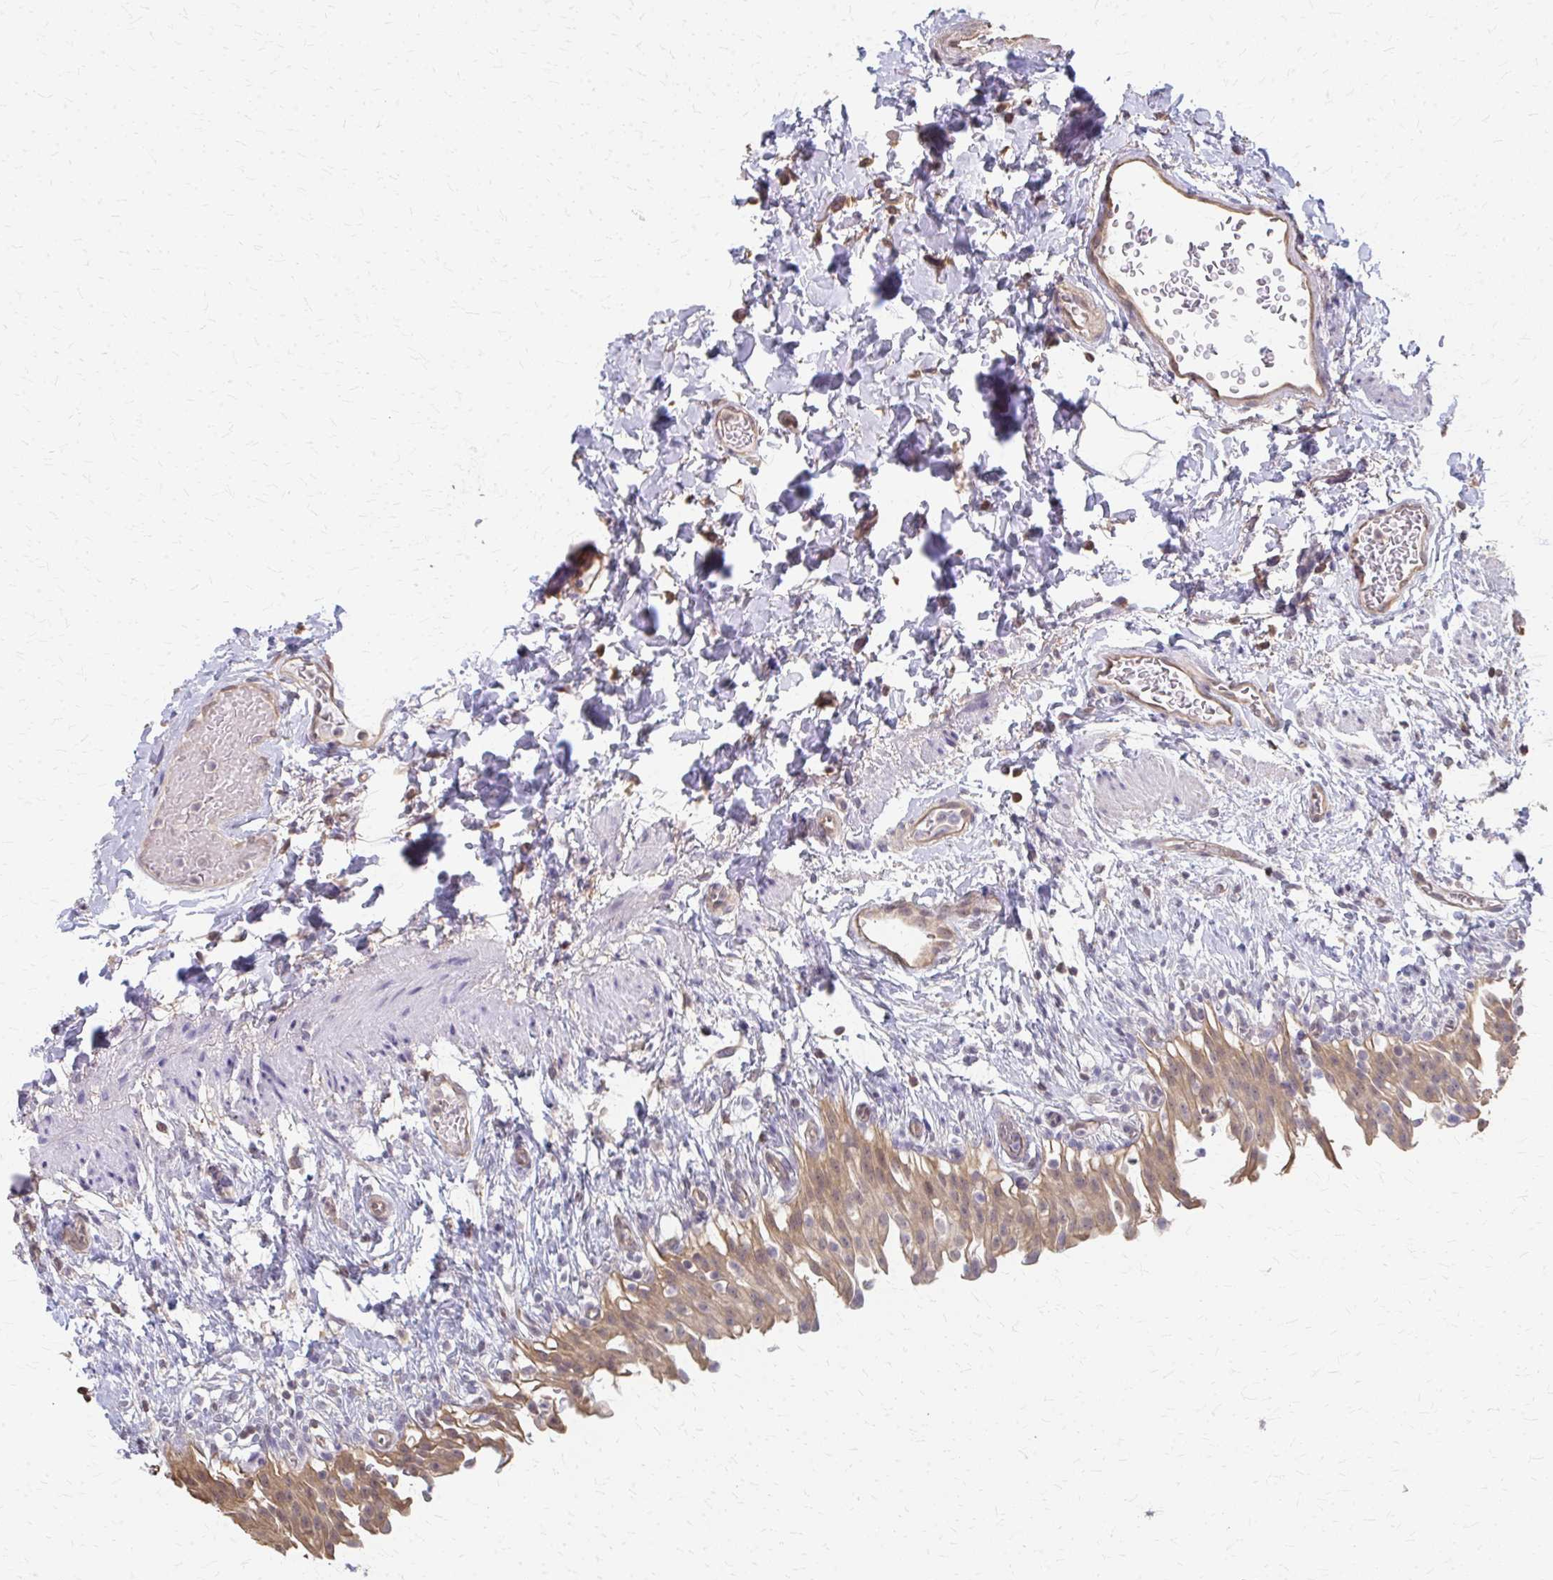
{"staining": {"intensity": "moderate", "quantity": ">75%", "location": "cytoplasmic/membranous"}, "tissue": "urinary bladder", "cell_type": "Urothelial cells", "image_type": "normal", "snomed": [{"axis": "morphology", "description": "Normal tissue, NOS"}, {"axis": "topography", "description": "Urinary bladder"}, {"axis": "topography", "description": "Peripheral nerve tissue"}], "caption": "Immunohistochemistry micrograph of benign urinary bladder: urinary bladder stained using immunohistochemistry (IHC) shows medium levels of moderate protein expression localized specifically in the cytoplasmic/membranous of urothelial cells, appearing as a cytoplasmic/membranous brown color.", "gene": "RABGAP1L", "patient": {"sex": "female", "age": 60}}